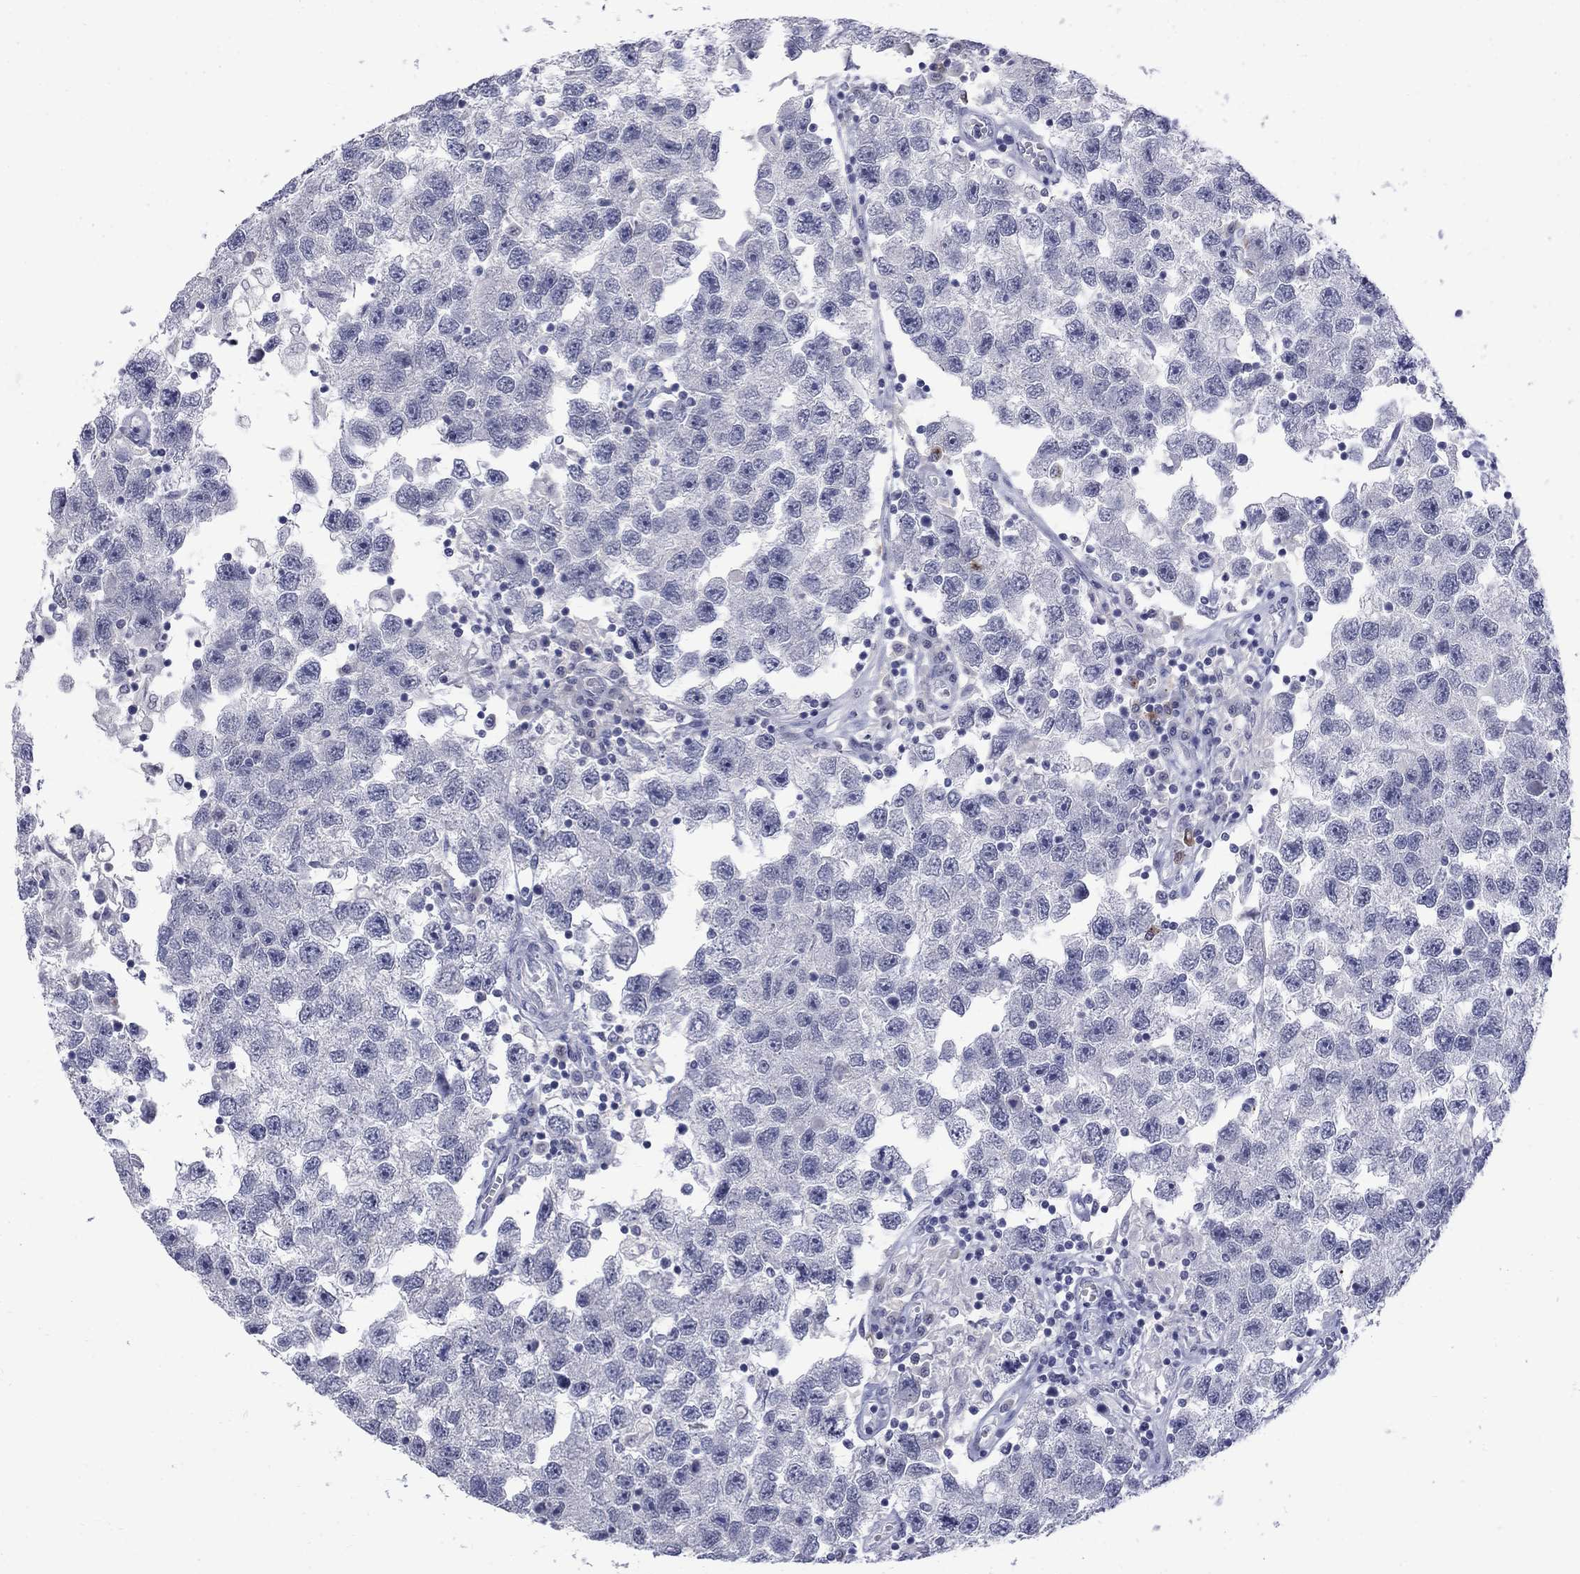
{"staining": {"intensity": "negative", "quantity": "none", "location": "none"}, "tissue": "testis cancer", "cell_type": "Tumor cells", "image_type": "cancer", "snomed": [{"axis": "morphology", "description": "Seminoma, NOS"}, {"axis": "topography", "description": "Testis"}], "caption": "DAB (3,3'-diaminobenzidine) immunohistochemical staining of testis cancer (seminoma) displays no significant expression in tumor cells.", "gene": "CTNND2", "patient": {"sex": "male", "age": 26}}